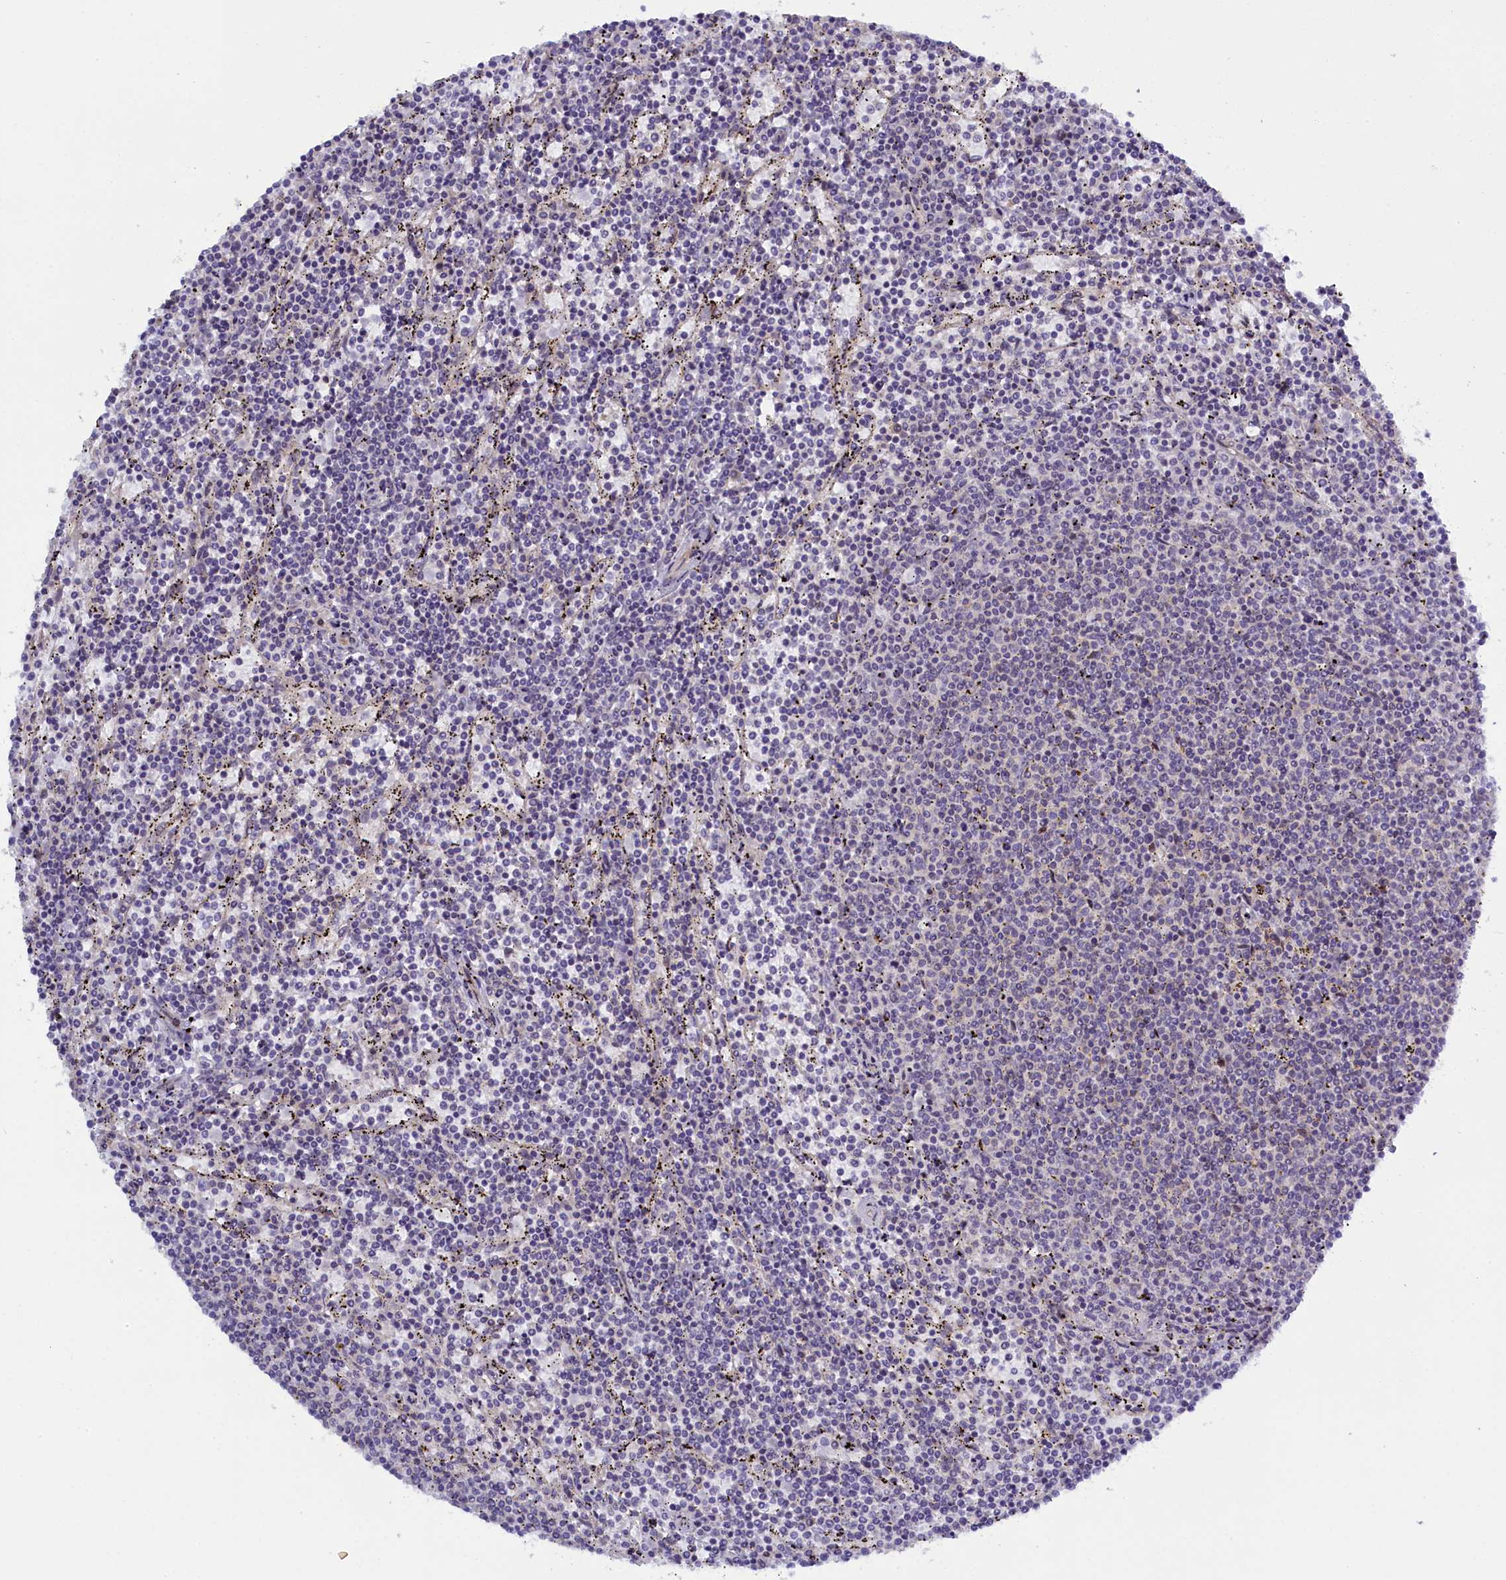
{"staining": {"intensity": "negative", "quantity": "none", "location": "none"}, "tissue": "lymphoma", "cell_type": "Tumor cells", "image_type": "cancer", "snomed": [{"axis": "morphology", "description": "Malignant lymphoma, non-Hodgkin's type, Low grade"}, {"axis": "topography", "description": "Spleen"}], "caption": "The immunohistochemistry (IHC) histopathology image has no significant positivity in tumor cells of low-grade malignant lymphoma, non-Hodgkin's type tissue.", "gene": "CCL23", "patient": {"sex": "female", "age": 50}}